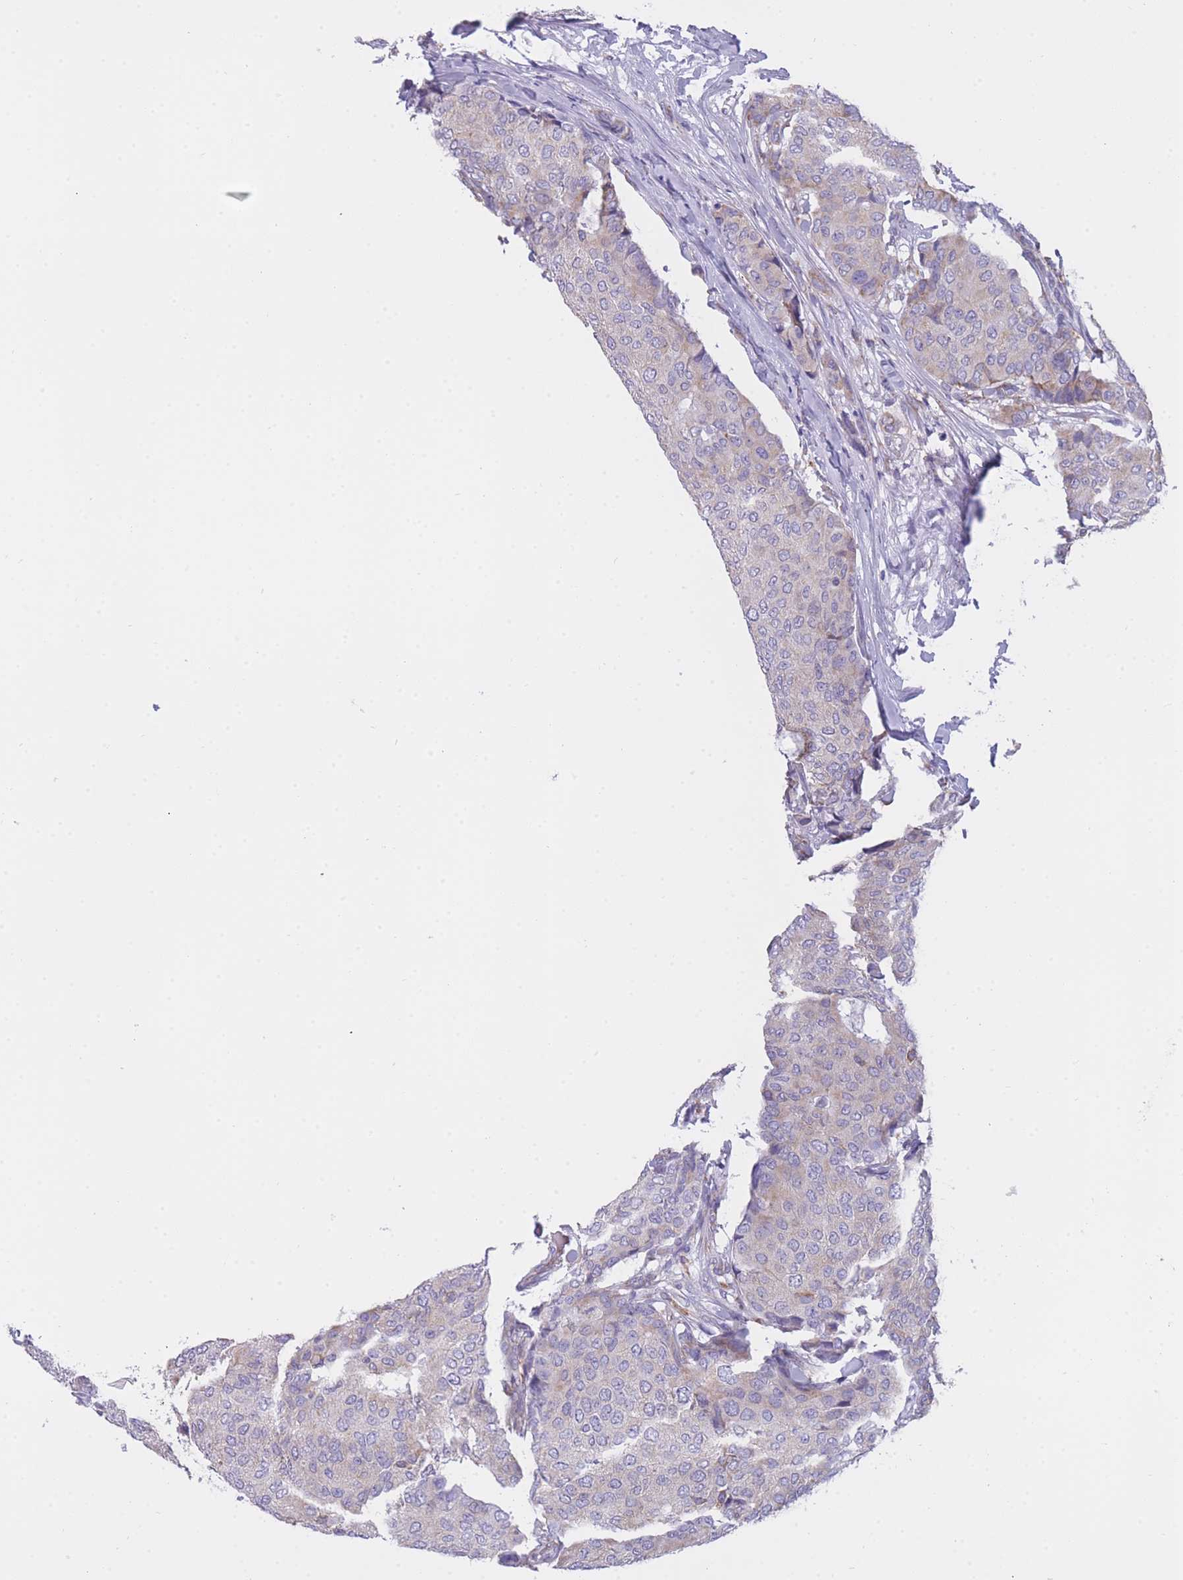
{"staining": {"intensity": "negative", "quantity": "none", "location": "none"}, "tissue": "breast cancer", "cell_type": "Tumor cells", "image_type": "cancer", "snomed": [{"axis": "morphology", "description": "Duct carcinoma"}, {"axis": "topography", "description": "Breast"}], "caption": "The IHC histopathology image has no significant positivity in tumor cells of breast infiltrating ductal carcinoma tissue.", "gene": "ZNF662", "patient": {"sex": "female", "age": 75}}